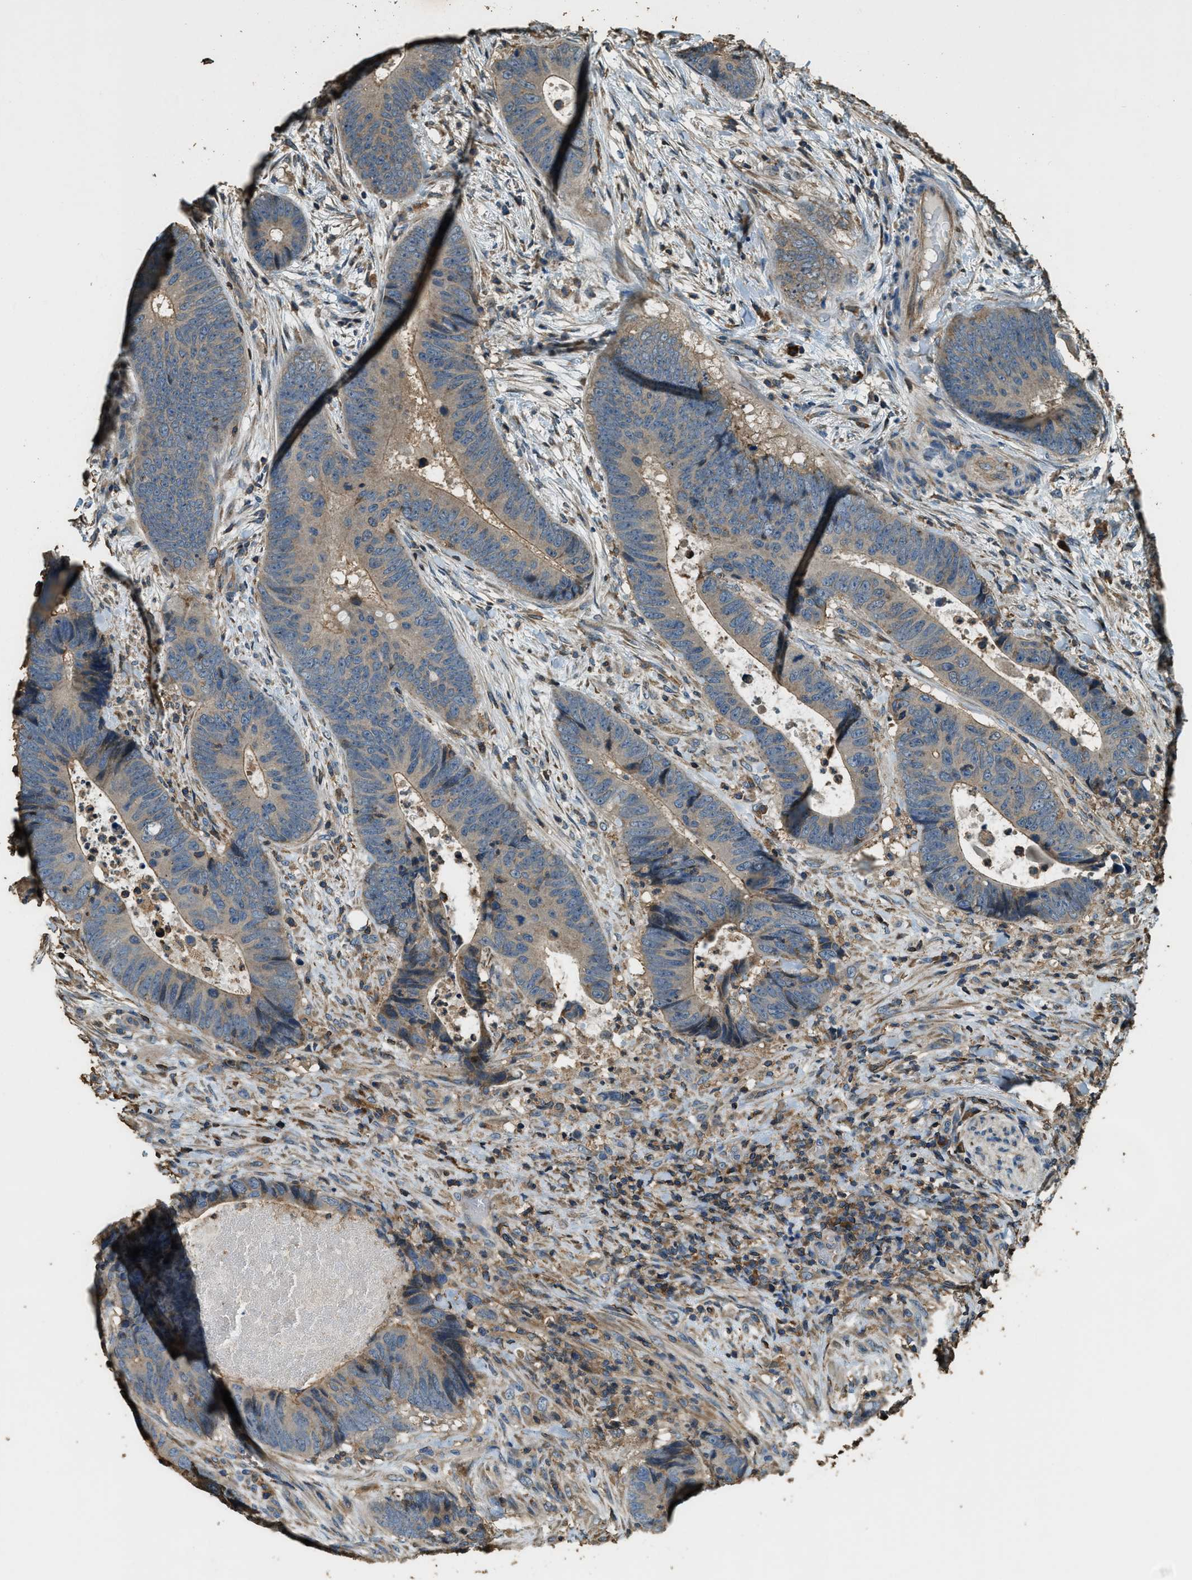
{"staining": {"intensity": "moderate", "quantity": ">75%", "location": "cytoplasmic/membranous"}, "tissue": "colorectal cancer", "cell_type": "Tumor cells", "image_type": "cancer", "snomed": [{"axis": "morphology", "description": "Adenocarcinoma, NOS"}, {"axis": "topography", "description": "Colon"}], "caption": "Immunohistochemistry (IHC) (DAB) staining of human colorectal cancer (adenocarcinoma) demonstrates moderate cytoplasmic/membranous protein staining in about >75% of tumor cells. The staining was performed using DAB, with brown indicating positive protein expression. Nuclei are stained blue with hematoxylin.", "gene": "ERGIC1", "patient": {"sex": "male", "age": 56}}